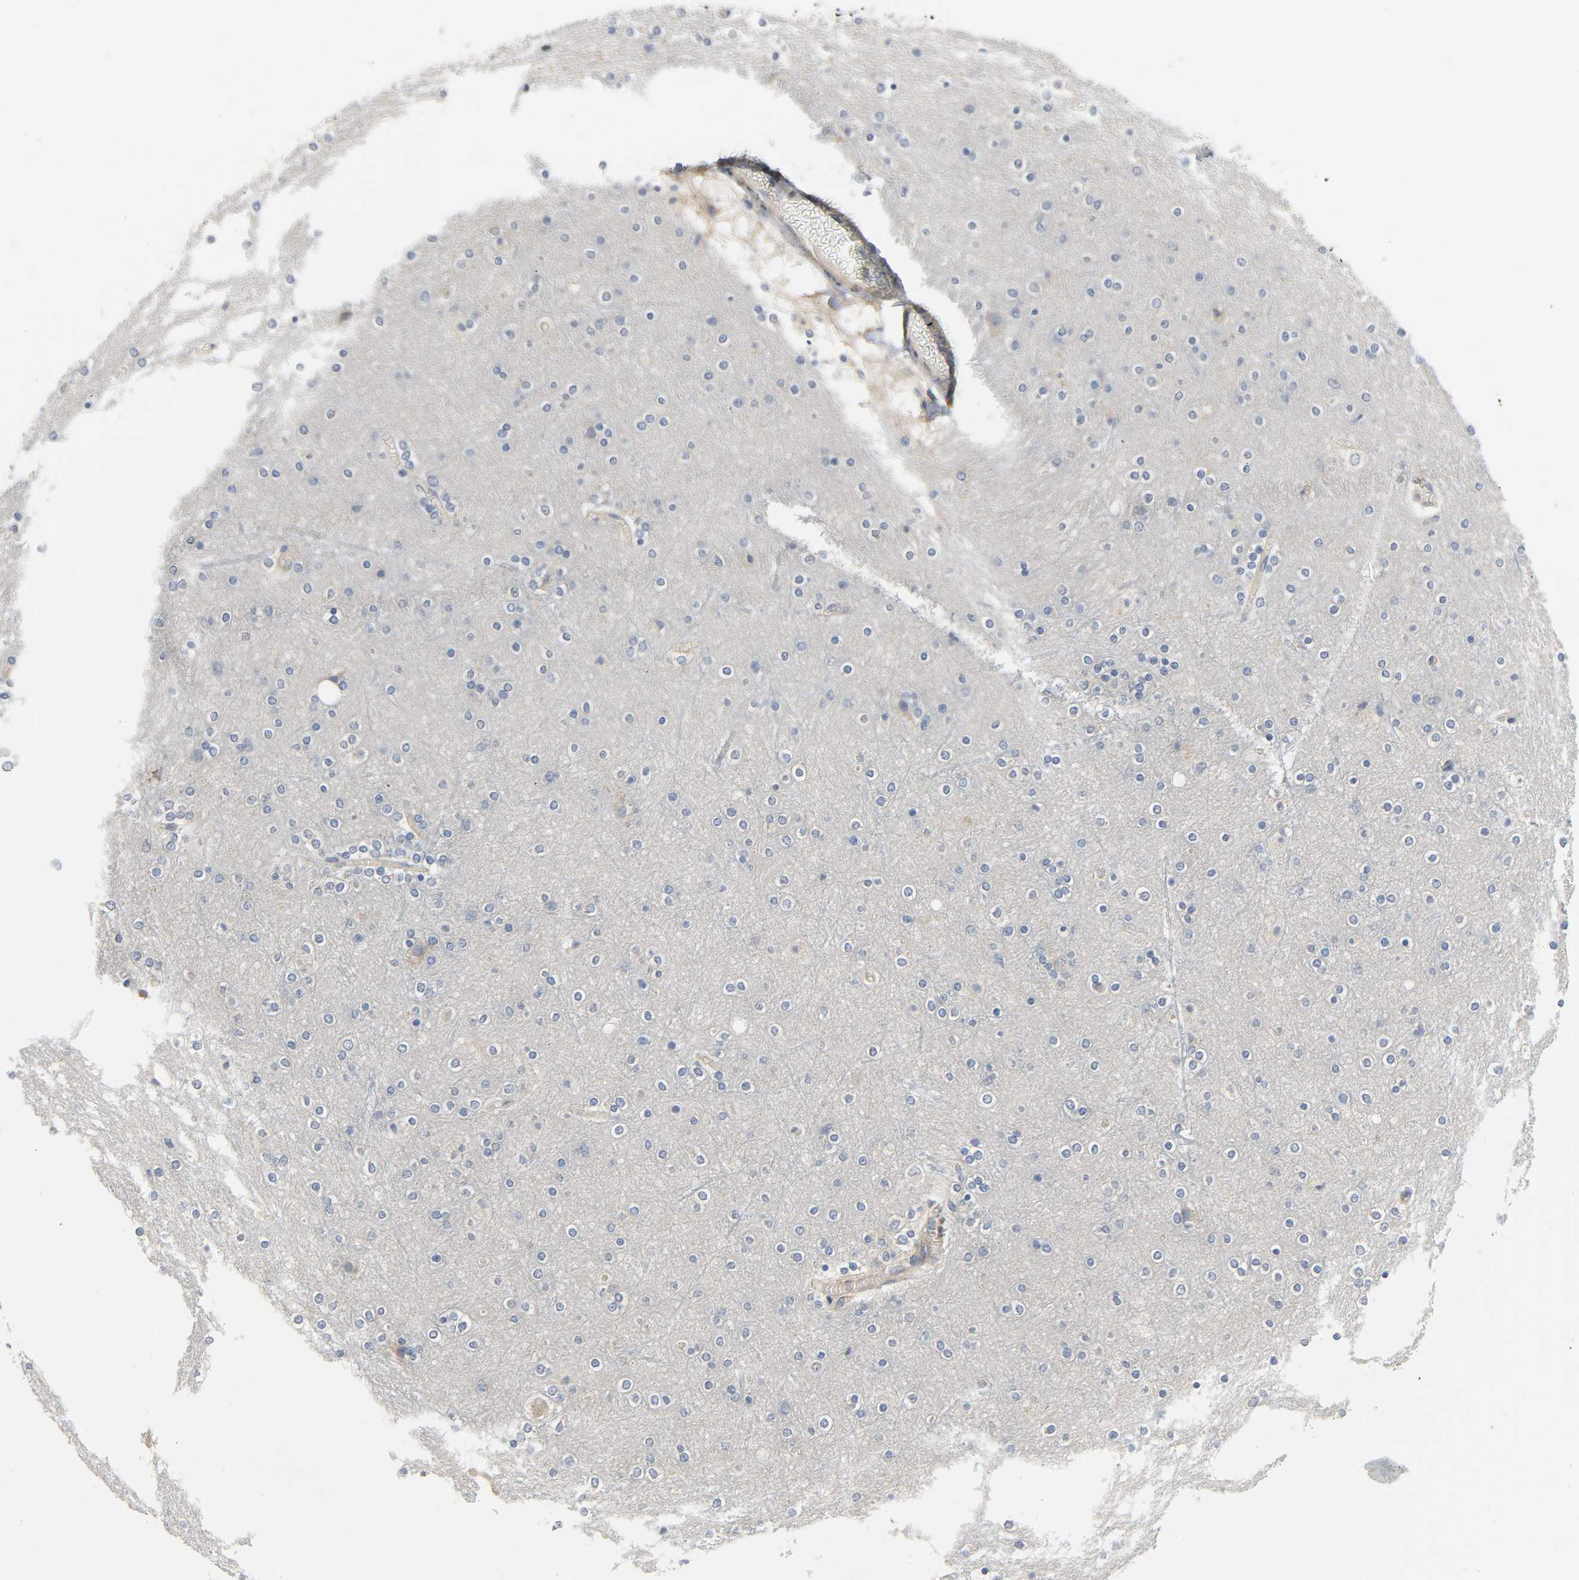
{"staining": {"intensity": "negative", "quantity": "none", "location": "none"}, "tissue": "cerebral cortex", "cell_type": "Endothelial cells", "image_type": "normal", "snomed": [{"axis": "morphology", "description": "Normal tissue, NOS"}, {"axis": "topography", "description": "Cerebral cortex"}], "caption": "IHC histopathology image of benign cerebral cortex: cerebral cortex stained with DAB displays no significant protein positivity in endothelial cells.", "gene": "LIMCH1", "patient": {"sex": "female", "age": 54}}